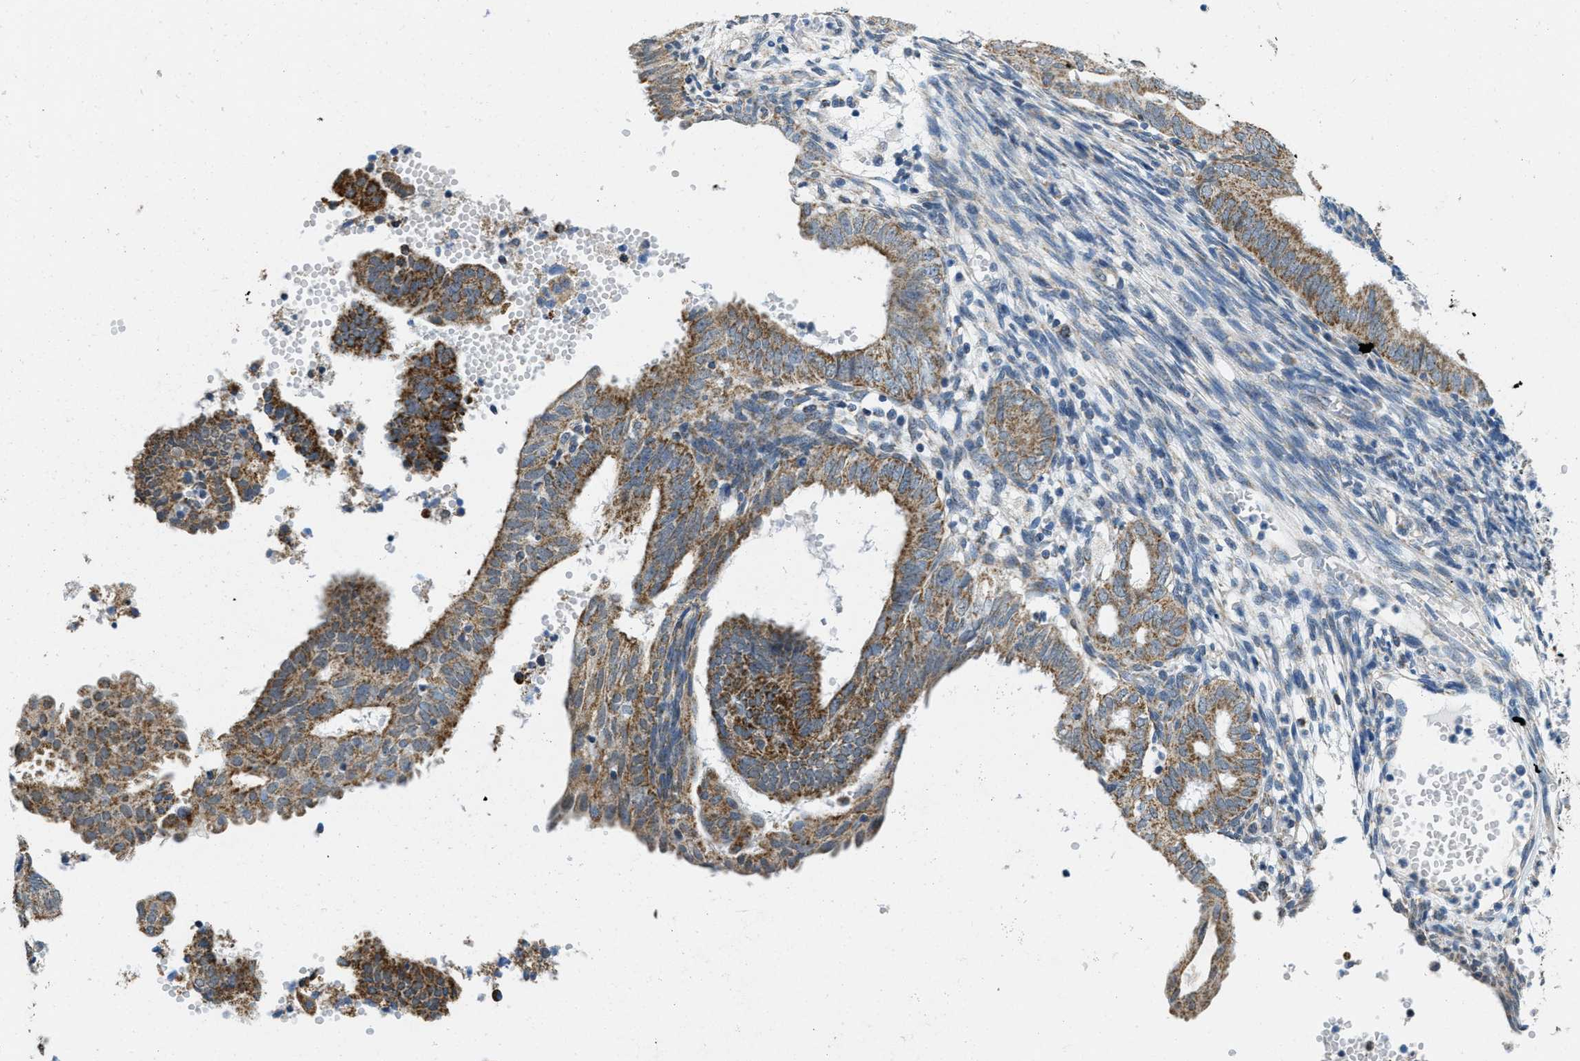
{"staining": {"intensity": "moderate", "quantity": ">75%", "location": "cytoplasmic/membranous"}, "tissue": "endometrial cancer", "cell_type": "Tumor cells", "image_type": "cancer", "snomed": [{"axis": "morphology", "description": "Adenocarcinoma, NOS"}, {"axis": "topography", "description": "Endometrium"}], "caption": "Tumor cells display moderate cytoplasmic/membranous expression in approximately >75% of cells in endometrial cancer (adenocarcinoma). The staining is performed using DAB (3,3'-diaminobenzidine) brown chromogen to label protein expression. The nuclei are counter-stained blue using hematoxylin.", "gene": "TOMM70", "patient": {"sex": "female", "age": 58}}